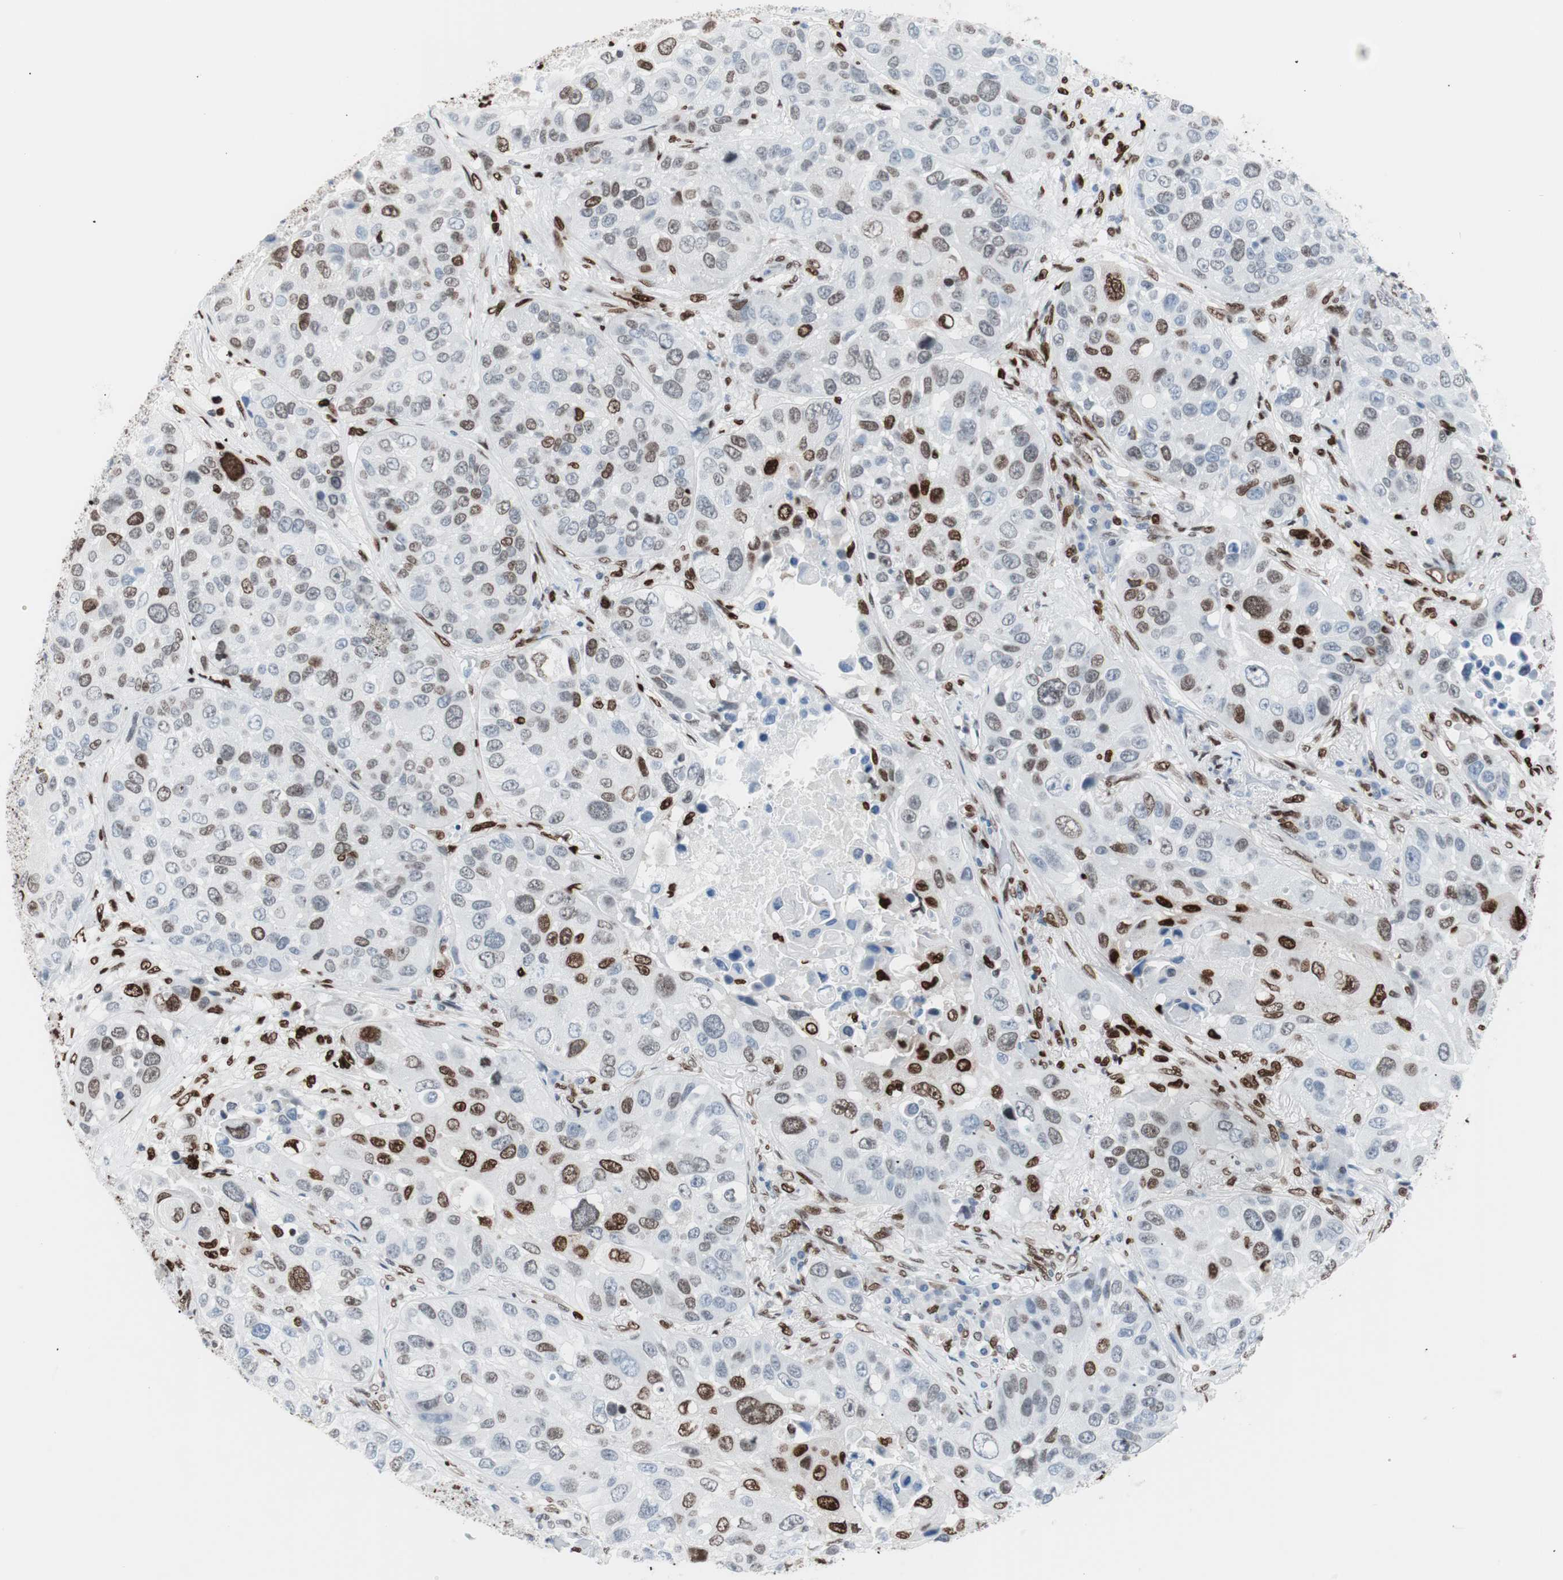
{"staining": {"intensity": "moderate", "quantity": "25%-75%", "location": "nuclear"}, "tissue": "lung cancer", "cell_type": "Tumor cells", "image_type": "cancer", "snomed": [{"axis": "morphology", "description": "Squamous cell carcinoma, NOS"}, {"axis": "topography", "description": "Lung"}], "caption": "Lung cancer (squamous cell carcinoma) stained with immunohistochemistry (IHC) displays moderate nuclear positivity in about 25%-75% of tumor cells. (DAB IHC, brown staining for protein, blue staining for nuclei).", "gene": "CEBPB", "patient": {"sex": "male", "age": 57}}